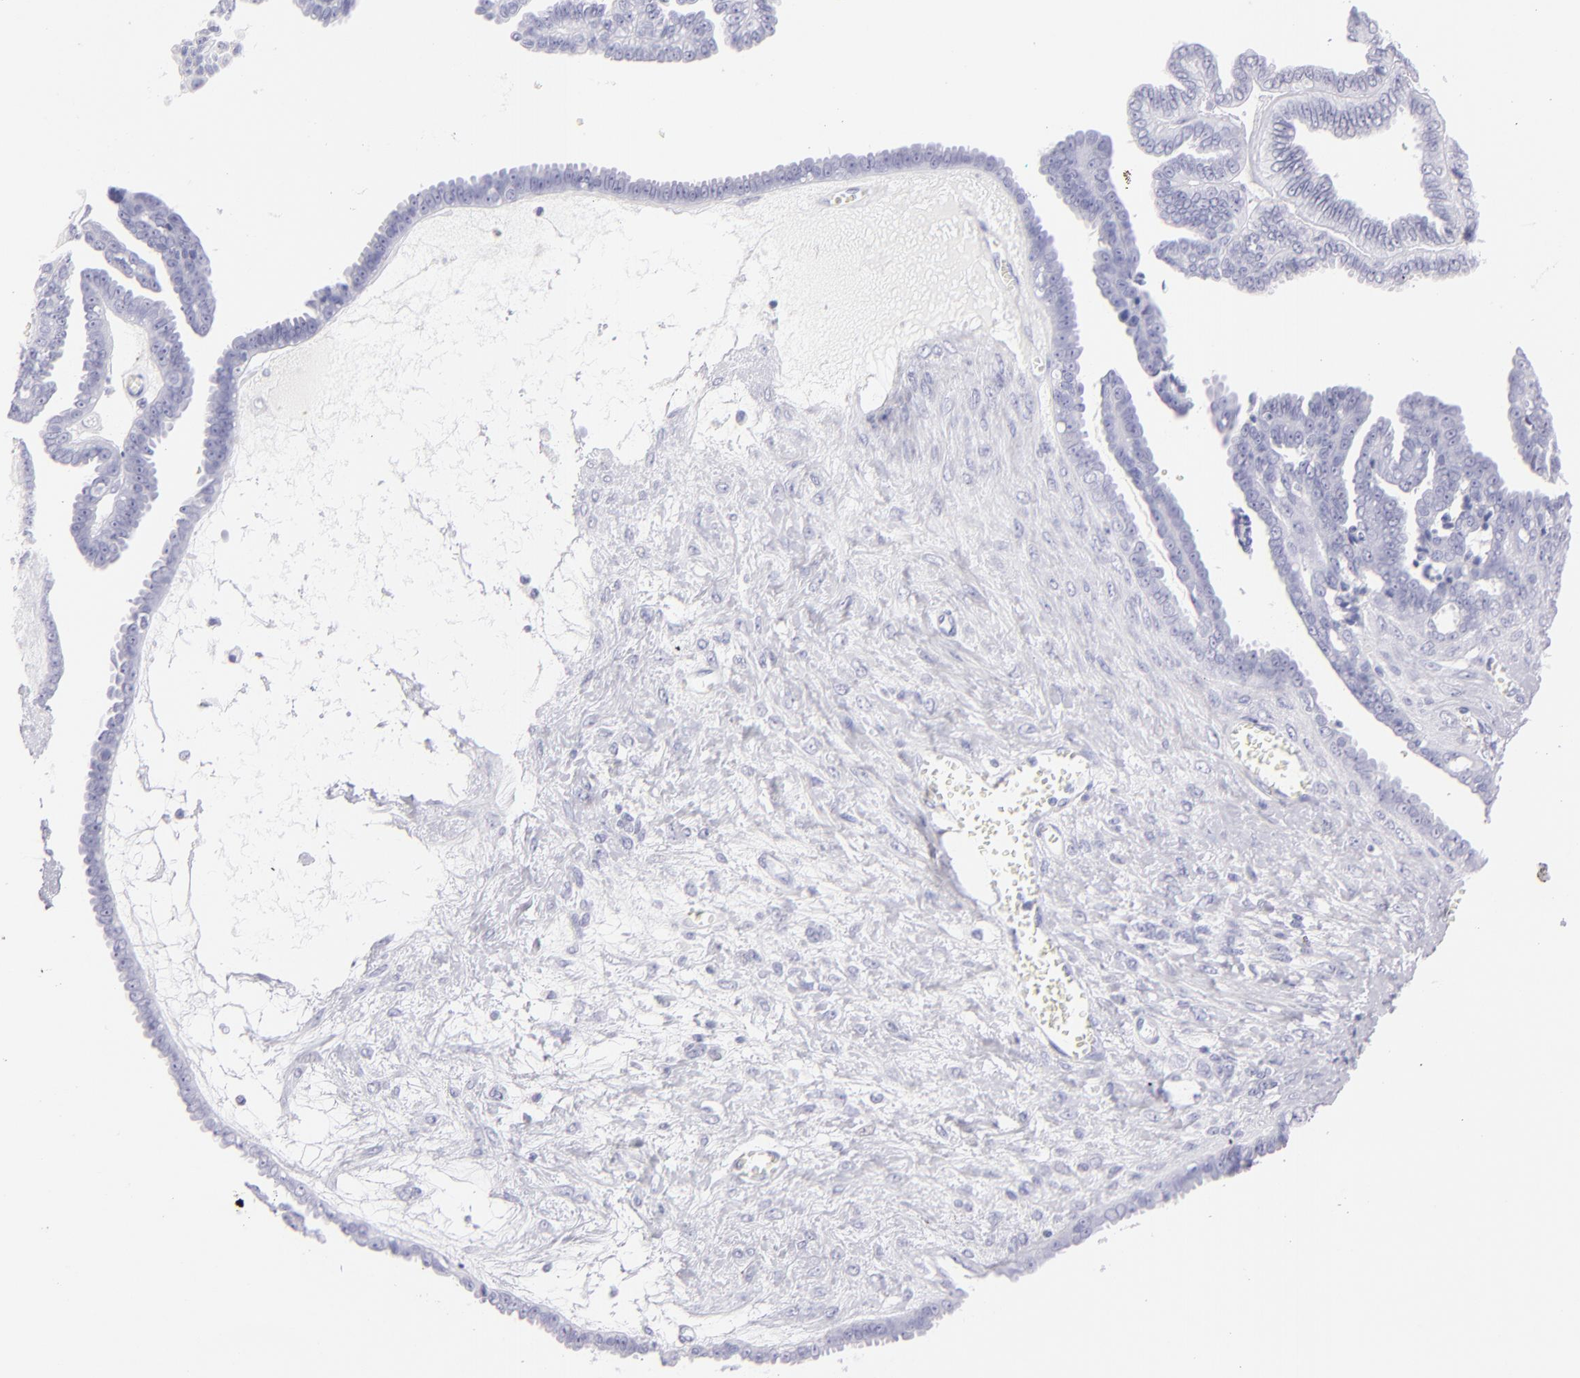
{"staining": {"intensity": "negative", "quantity": "none", "location": "none"}, "tissue": "ovarian cancer", "cell_type": "Tumor cells", "image_type": "cancer", "snomed": [{"axis": "morphology", "description": "Cystadenocarcinoma, serous, NOS"}, {"axis": "topography", "description": "Ovary"}], "caption": "The micrograph demonstrates no significant expression in tumor cells of ovarian cancer (serous cystadenocarcinoma).", "gene": "PRPH", "patient": {"sex": "female", "age": 71}}